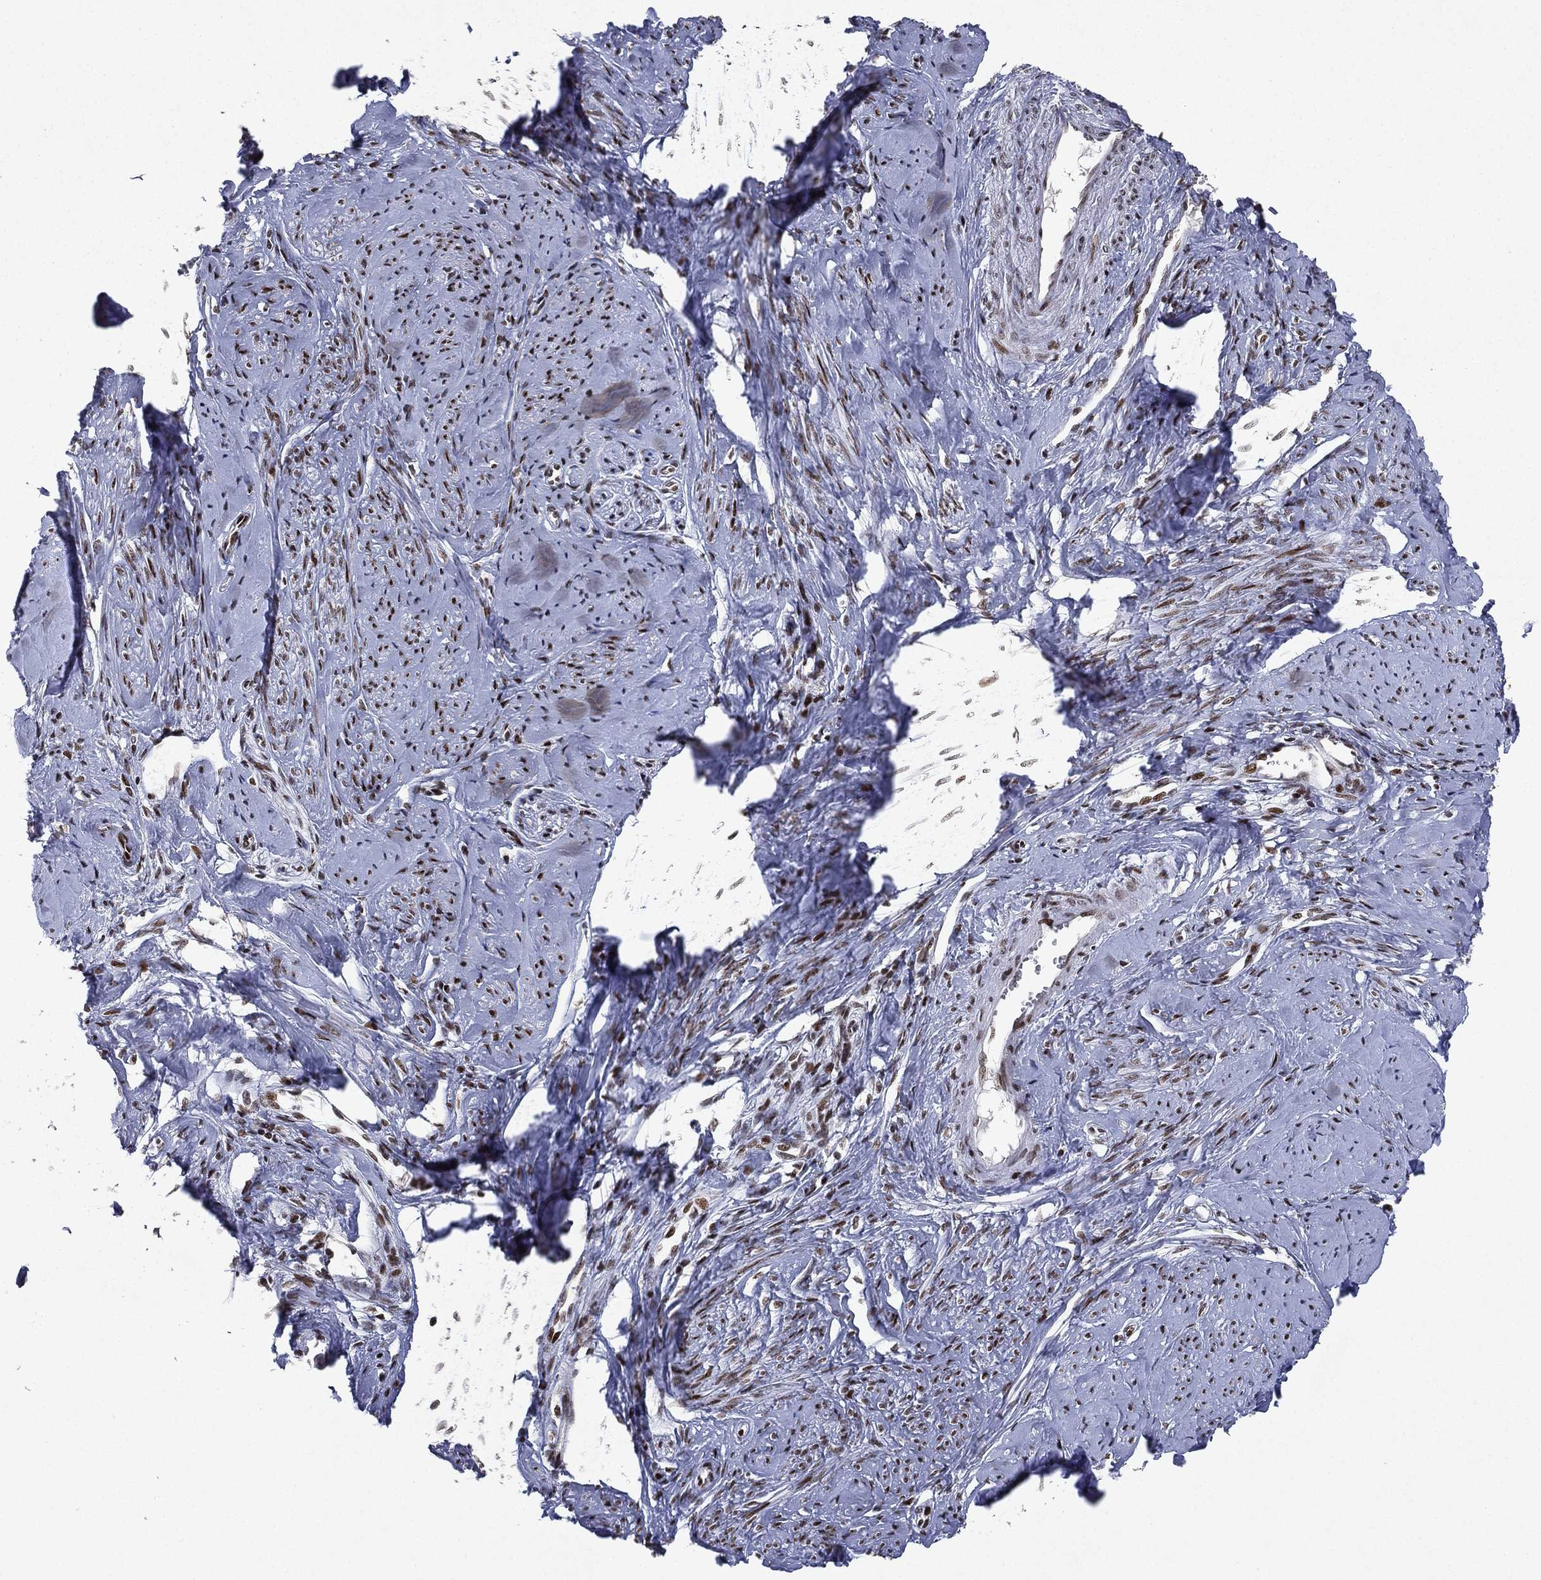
{"staining": {"intensity": "moderate", "quantity": ">75%", "location": "nuclear"}, "tissue": "smooth muscle", "cell_type": "Smooth muscle cells", "image_type": "normal", "snomed": [{"axis": "morphology", "description": "Normal tissue, NOS"}, {"axis": "topography", "description": "Smooth muscle"}], "caption": "The photomicrograph demonstrates immunohistochemical staining of benign smooth muscle. There is moderate nuclear expression is identified in approximately >75% of smooth muscle cells. Ihc stains the protein of interest in brown and the nuclei are stained blue.", "gene": "RTF1", "patient": {"sex": "female", "age": 48}}